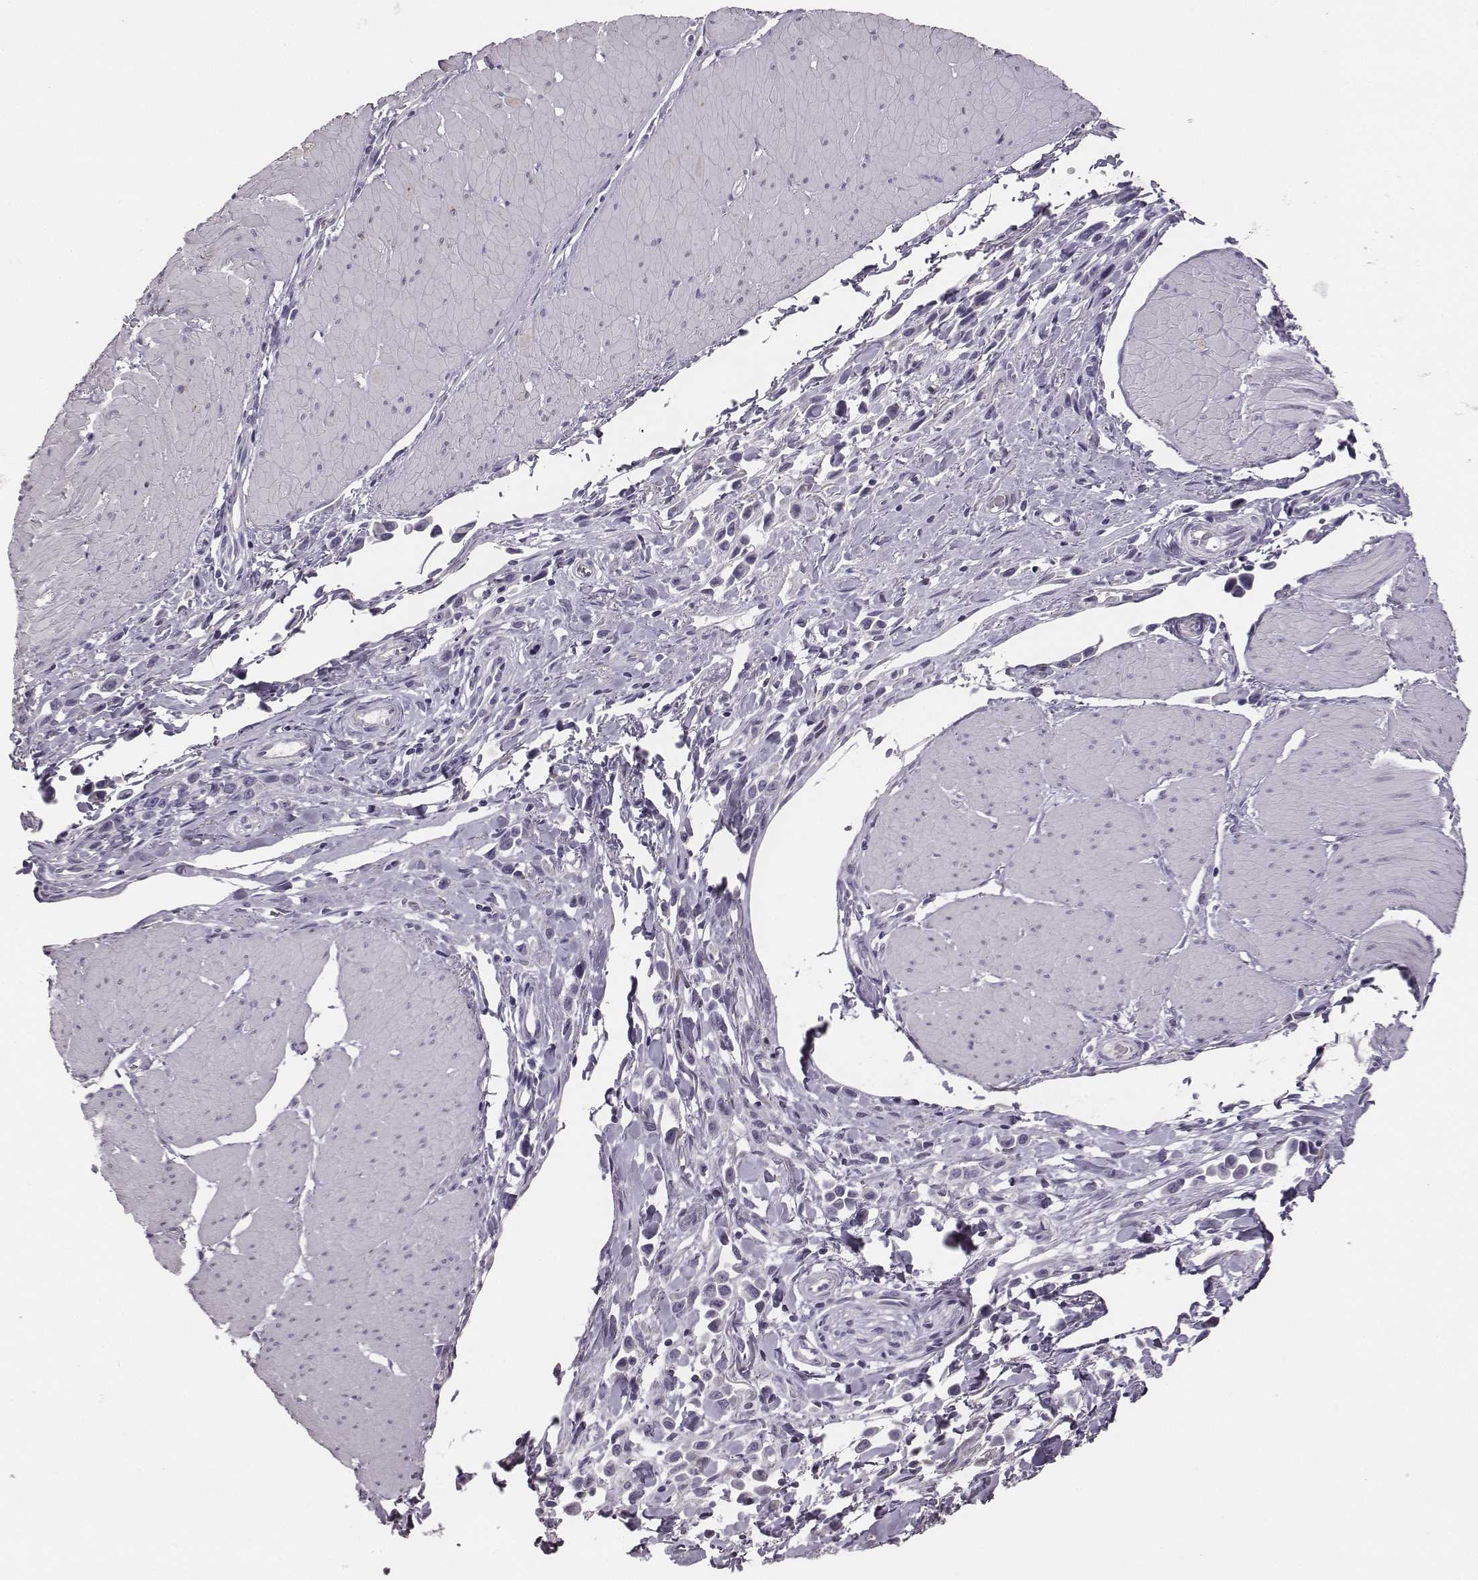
{"staining": {"intensity": "negative", "quantity": "none", "location": "none"}, "tissue": "stomach cancer", "cell_type": "Tumor cells", "image_type": "cancer", "snomed": [{"axis": "morphology", "description": "Adenocarcinoma, NOS"}, {"axis": "topography", "description": "Stomach"}], "caption": "Tumor cells are negative for brown protein staining in stomach cancer (adenocarcinoma).", "gene": "GUCA1A", "patient": {"sex": "male", "age": 47}}